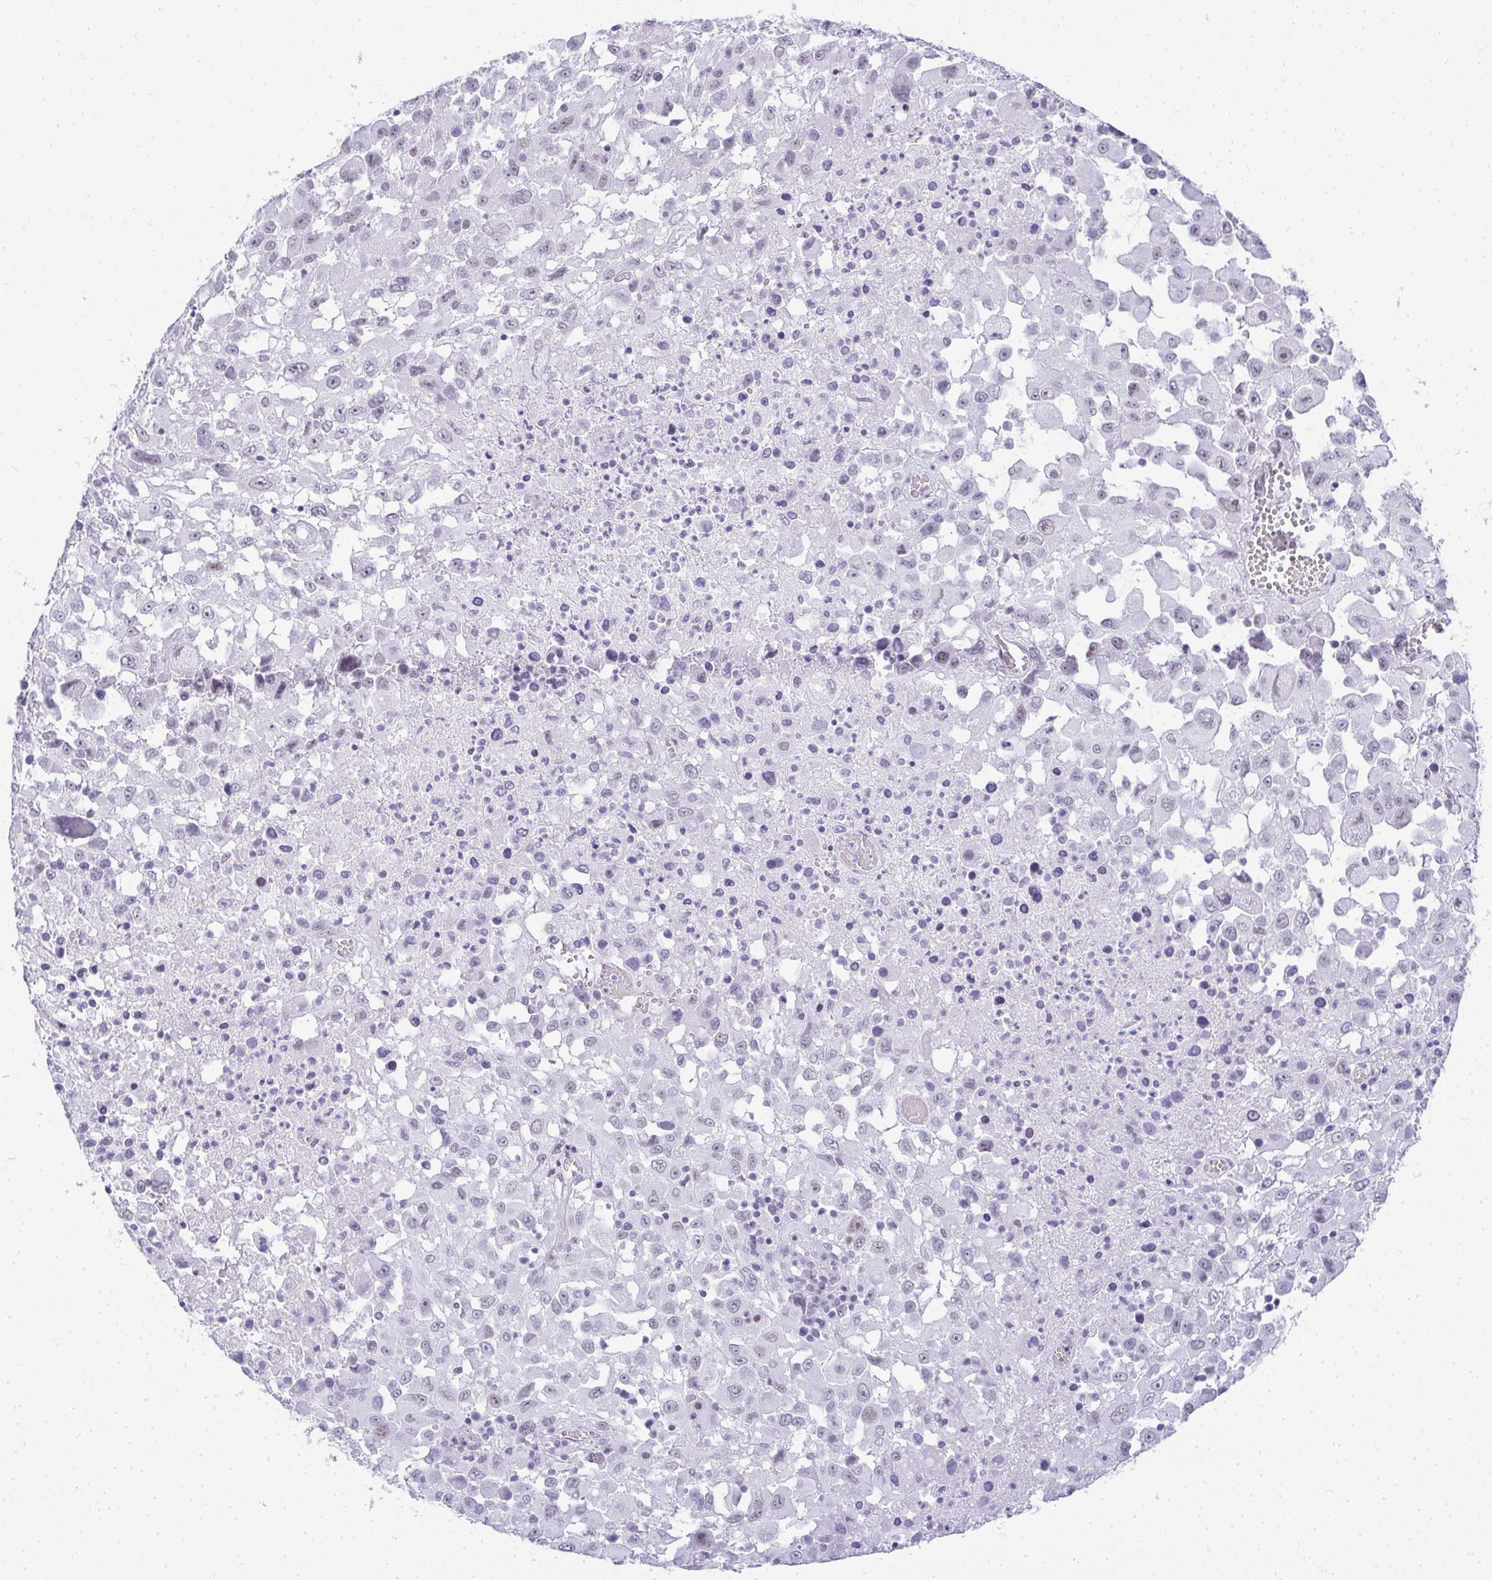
{"staining": {"intensity": "negative", "quantity": "none", "location": "none"}, "tissue": "melanoma", "cell_type": "Tumor cells", "image_type": "cancer", "snomed": [{"axis": "morphology", "description": "Malignant melanoma, Metastatic site"}, {"axis": "topography", "description": "Soft tissue"}], "caption": "Immunohistochemical staining of human malignant melanoma (metastatic site) reveals no significant expression in tumor cells.", "gene": "PLA2G1B", "patient": {"sex": "male", "age": 50}}